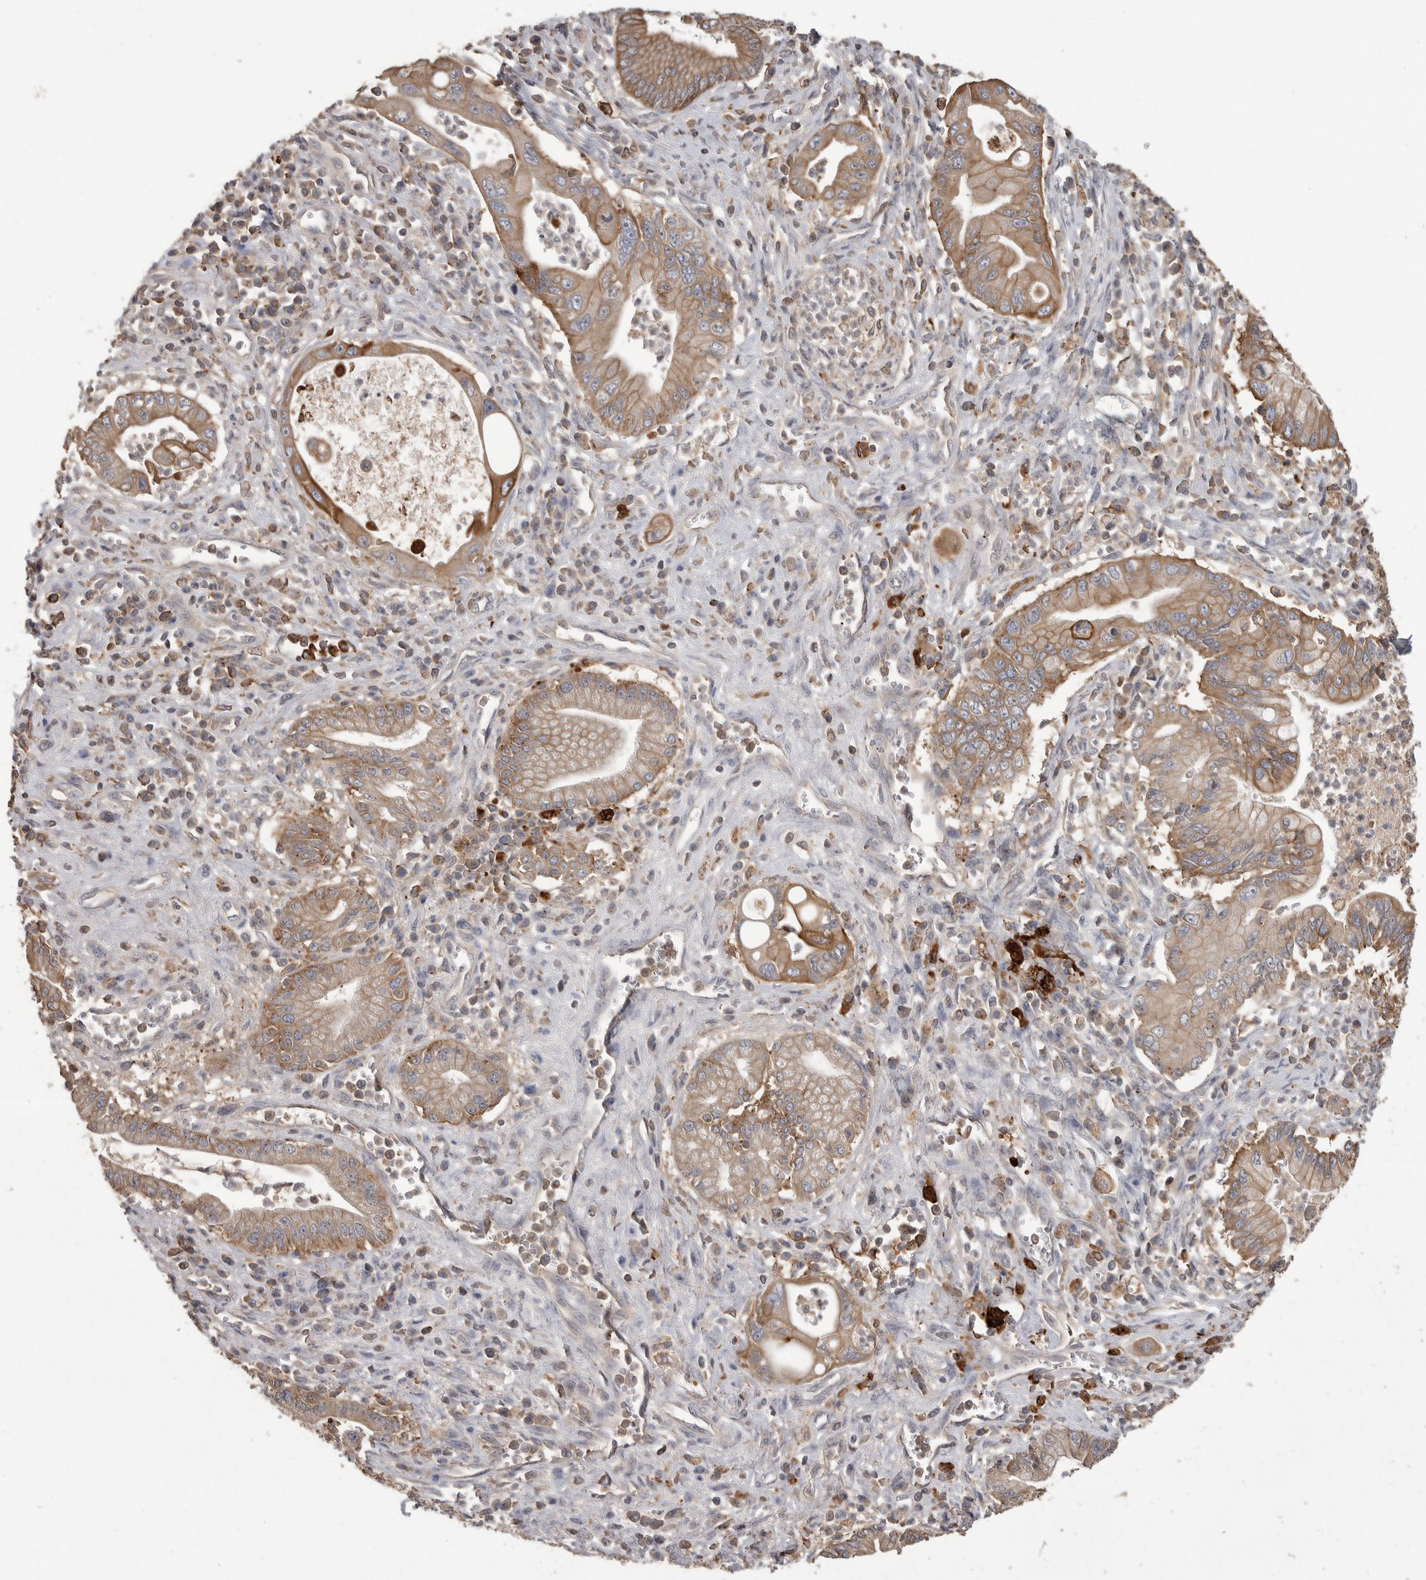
{"staining": {"intensity": "moderate", "quantity": ">75%", "location": "cytoplasmic/membranous"}, "tissue": "pancreatic cancer", "cell_type": "Tumor cells", "image_type": "cancer", "snomed": [{"axis": "morphology", "description": "Adenocarcinoma, NOS"}, {"axis": "topography", "description": "Pancreas"}], "caption": "IHC staining of adenocarcinoma (pancreatic), which reveals medium levels of moderate cytoplasmic/membranous staining in approximately >75% of tumor cells indicating moderate cytoplasmic/membranous protein positivity. The staining was performed using DAB (3,3'-diaminobenzidine) (brown) for protein detection and nuclei were counterstained in hematoxylin (blue).", "gene": "CMTM6", "patient": {"sex": "male", "age": 78}}